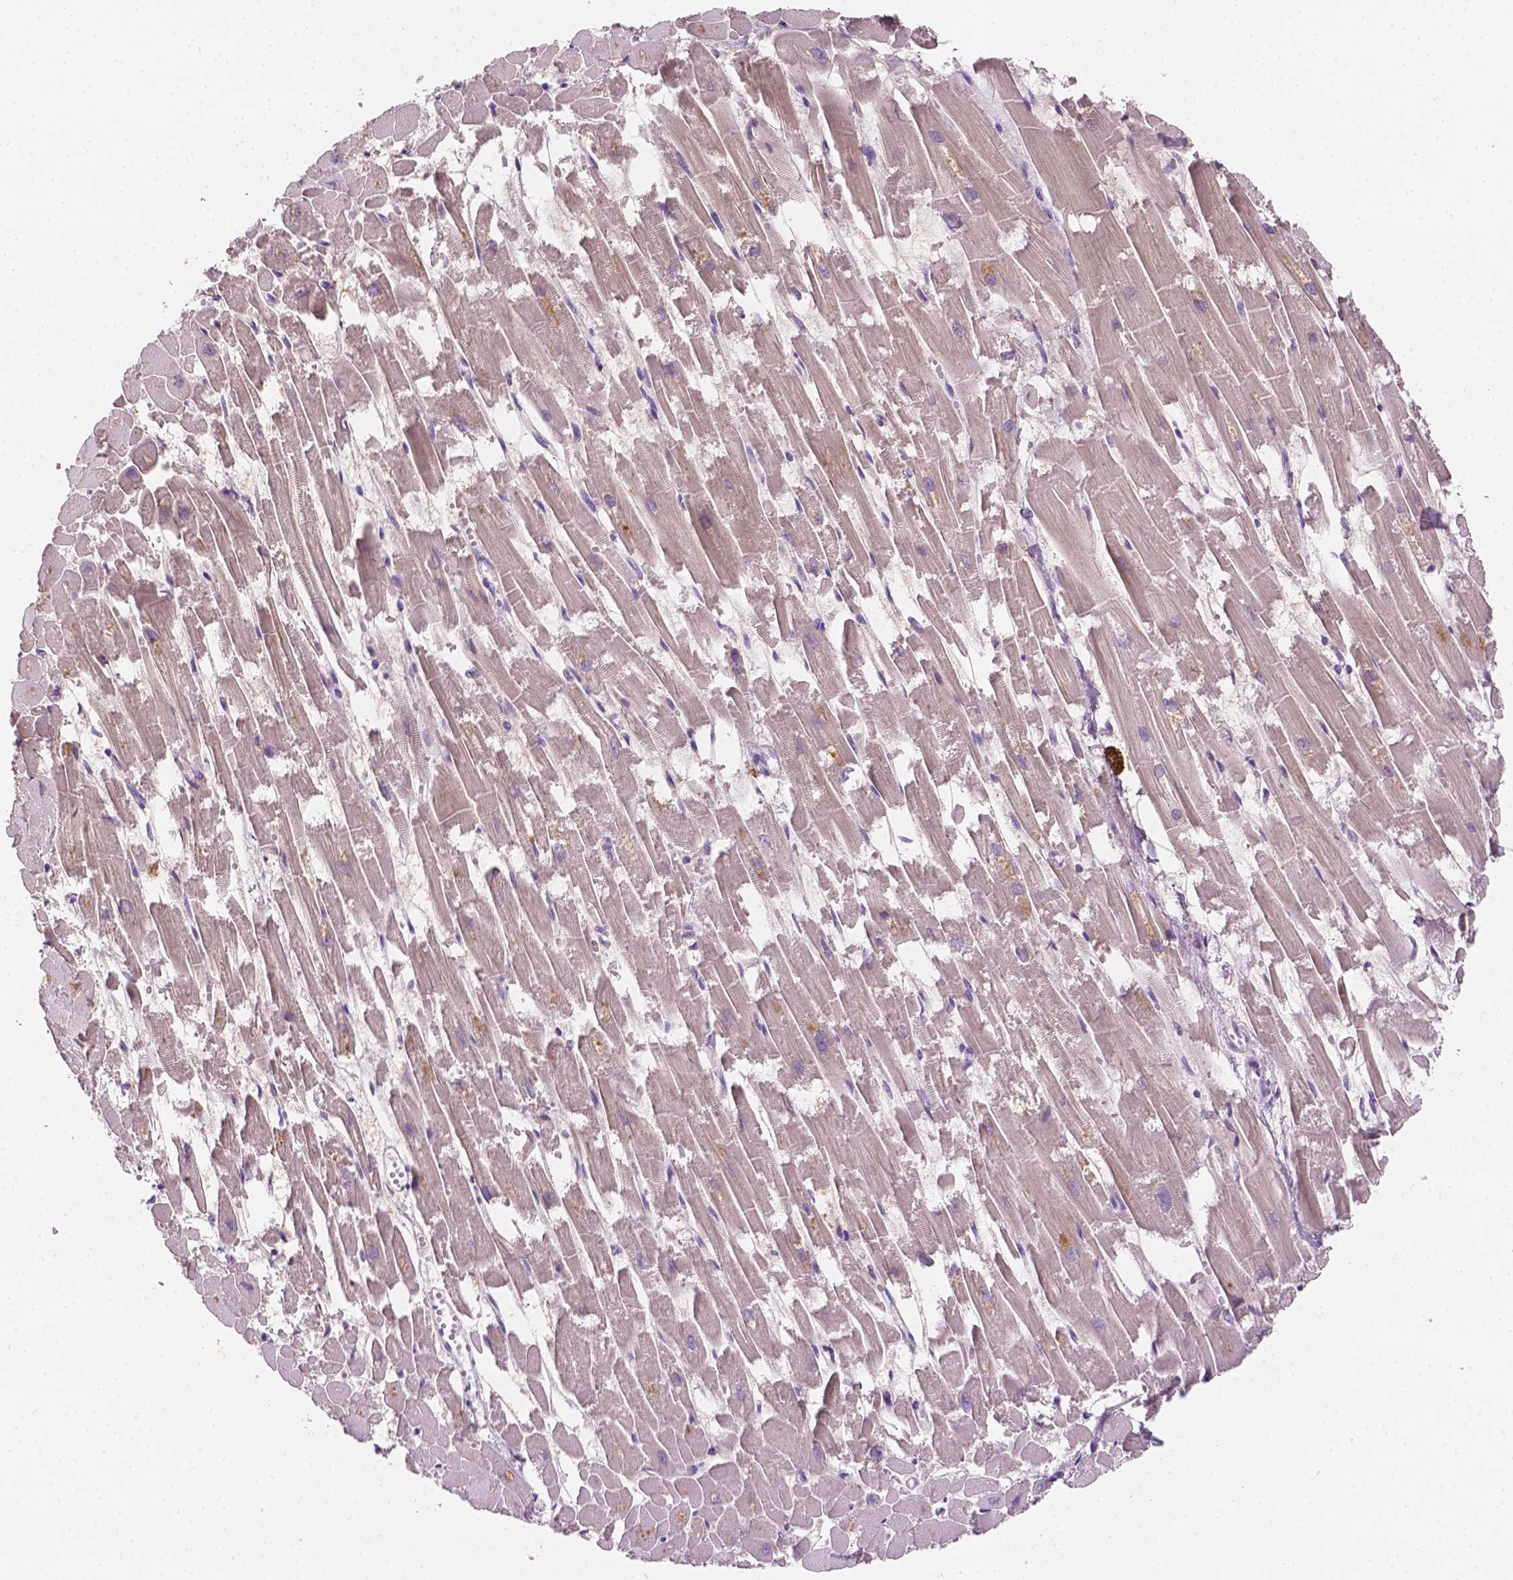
{"staining": {"intensity": "negative", "quantity": "none", "location": "none"}, "tissue": "heart muscle", "cell_type": "Cardiomyocytes", "image_type": "normal", "snomed": [{"axis": "morphology", "description": "Normal tissue, NOS"}, {"axis": "topography", "description": "Heart"}], "caption": "DAB immunohistochemical staining of benign human heart muscle demonstrates no significant staining in cardiomyocytes.", "gene": "MROH6", "patient": {"sex": "female", "age": 52}}